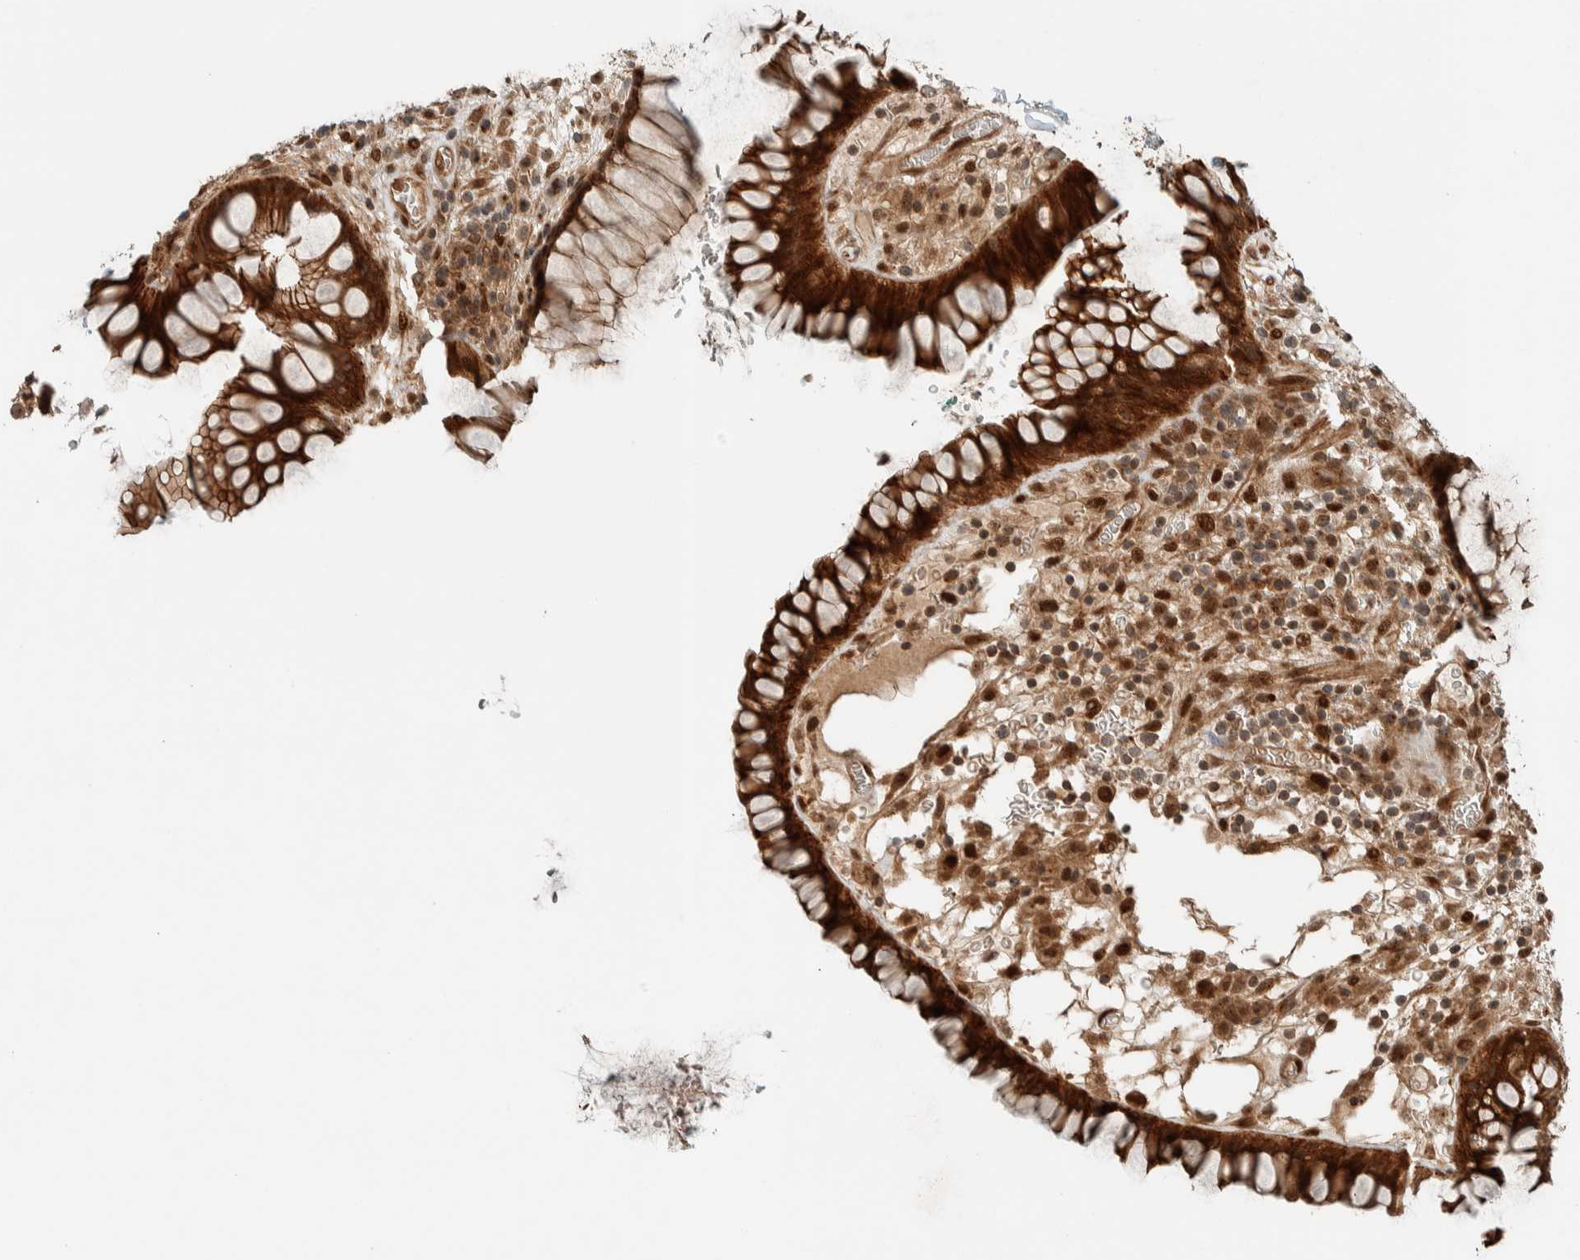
{"staining": {"intensity": "strong", "quantity": ">75%", "location": "cytoplasmic/membranous"}, "tissue": "rectum", "cell_type": "Glandular cells", "image_type": "normal", "snomed": [{"axis": "morphology", "description": "Normal tissue, NOS"}, {"axis": "topography", "description": "Rectum"}], "caption": "Approximately >75% of glandular cells in benign human rectum demonstrate strong cytoplasmic/membranous protein positivity as visualized by brown immunohistochemical staining.", "gene": "STXBP4", "patient": {"sex": "male", "age": 51}}